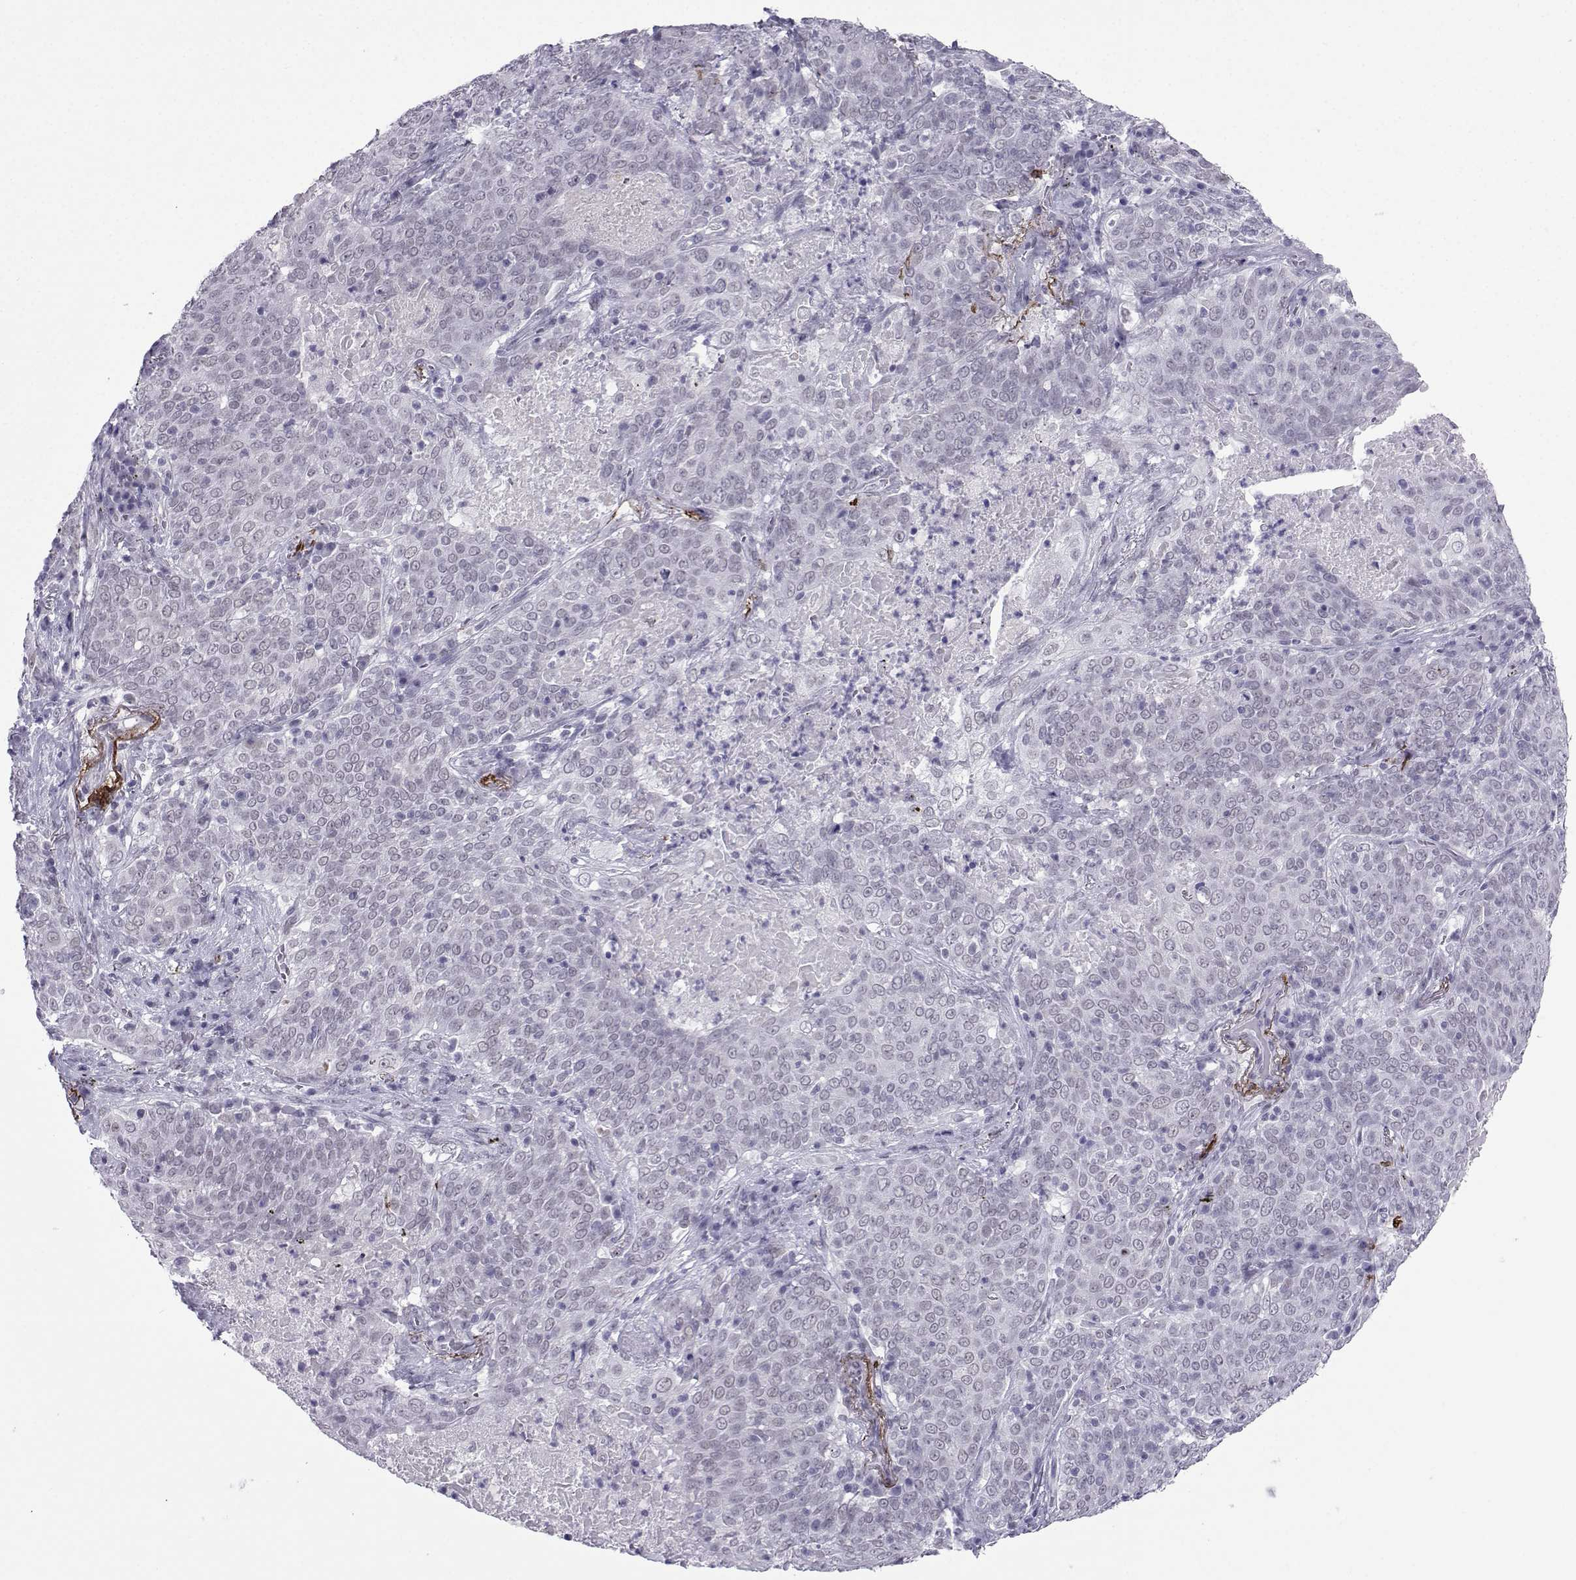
{"staining": {"intensity": "negative", "quantity": "none", "location": "none"}, "tissue": "lung cancer", "cell_type": "Tumor cells", "image_type": "cancer", "snomed": [{"axis": "morphology", "description": "Squamous cell carcinoma, NOS"}, {"axis": "topography", "description": "Lung"}], "caption": "Immunohistochemical staining of lung cancer exhibits no significant expression in tumor cells.", "gene": "LORICRIN", "patient": {"sex": "male", "age": 82}}